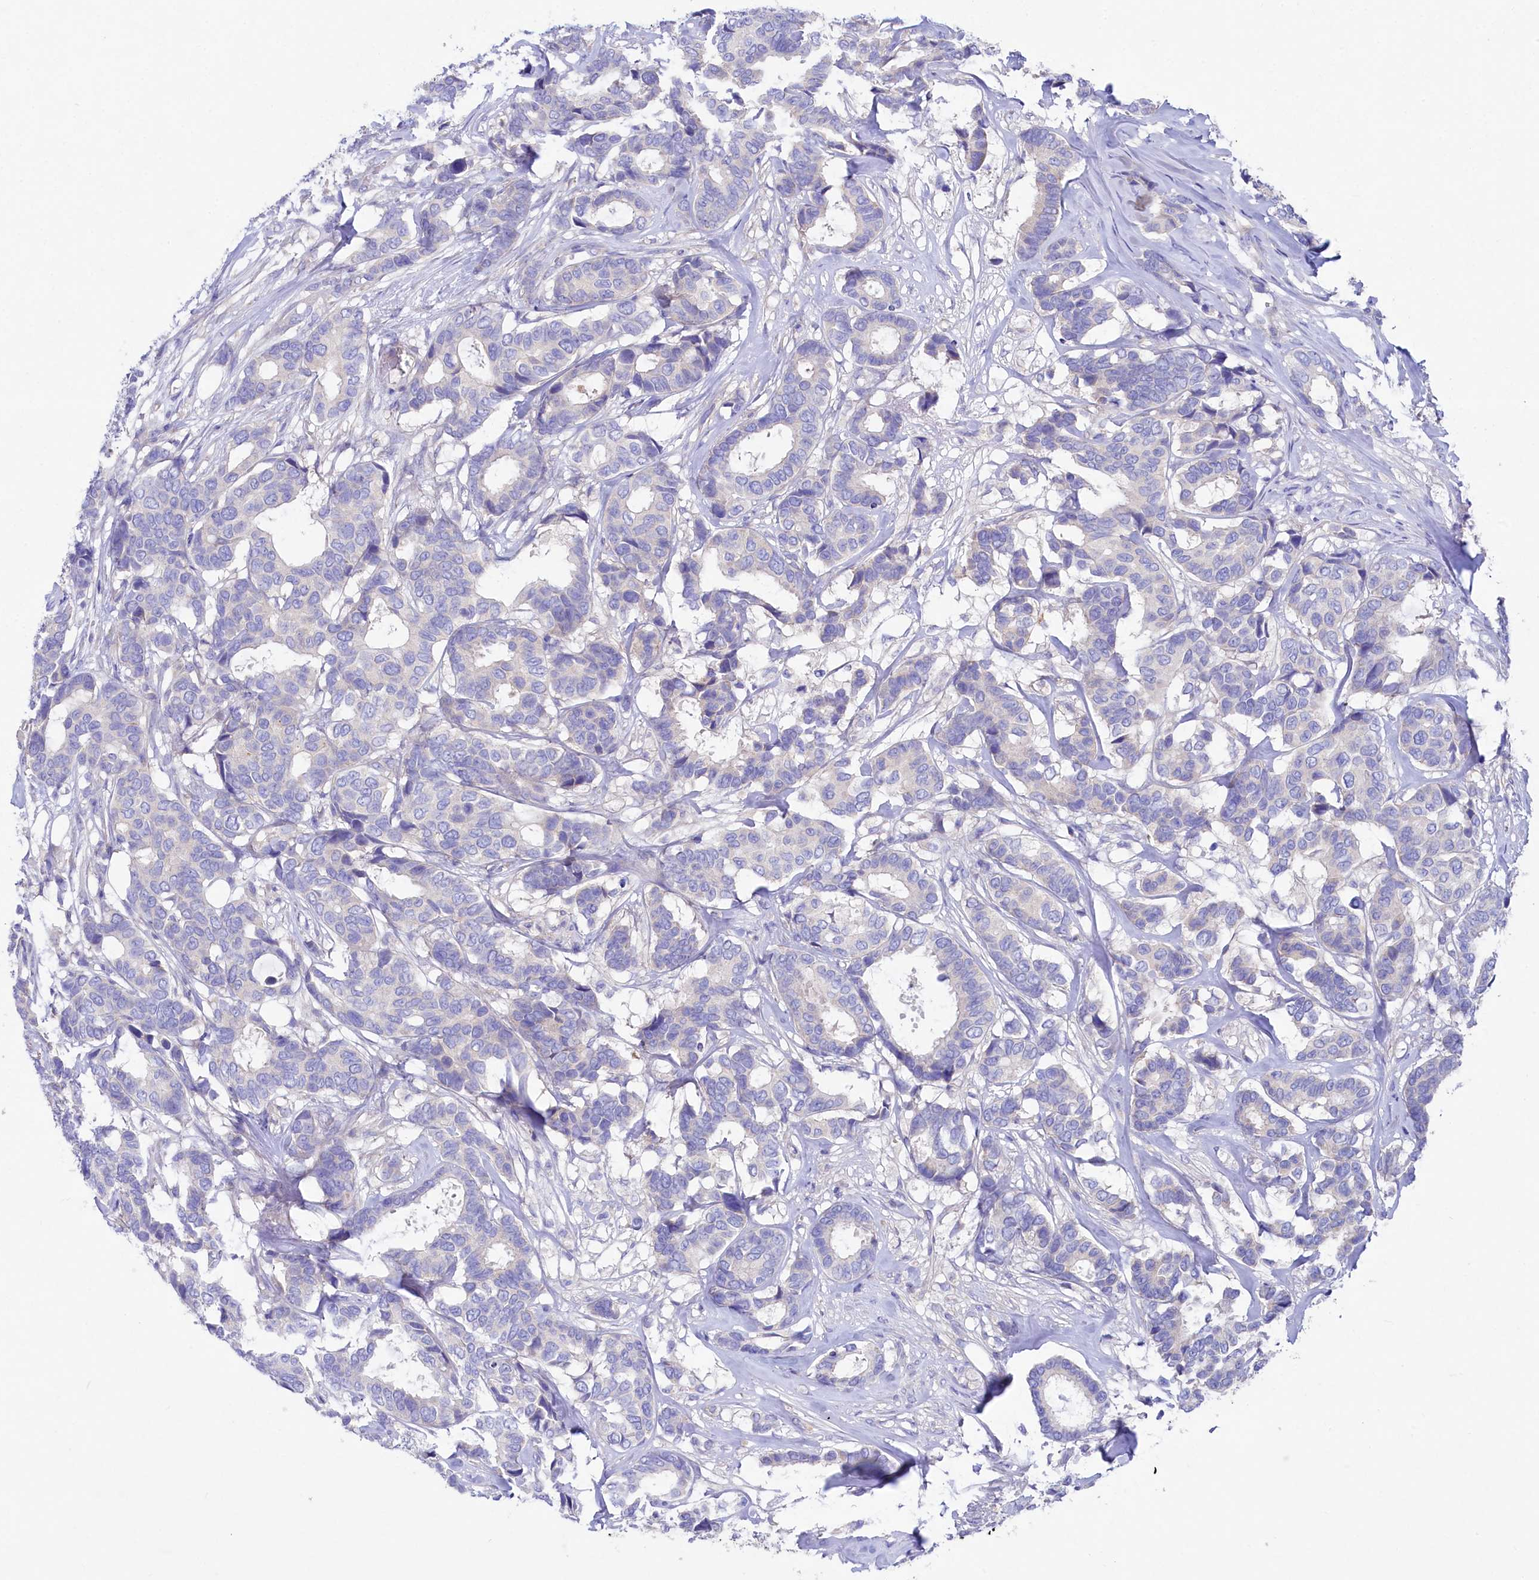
{"staining": {"intensity": "negative", "quantity": "none", "location": "none"}, "tissue": "breast cancer", "cell_type": "Tumor cells", "image_type": "cancer", "snomed": [{"axis": "morphology", "description": "Duct carcinoma"}, {"axis": "topography", "description": "Breast"}], "caption": "IHC of intraductal carcinoma (breast) shows no staining in tumor cells.", "gene": "VPS26B", "patient": {"sex": "female", "age": 87}}